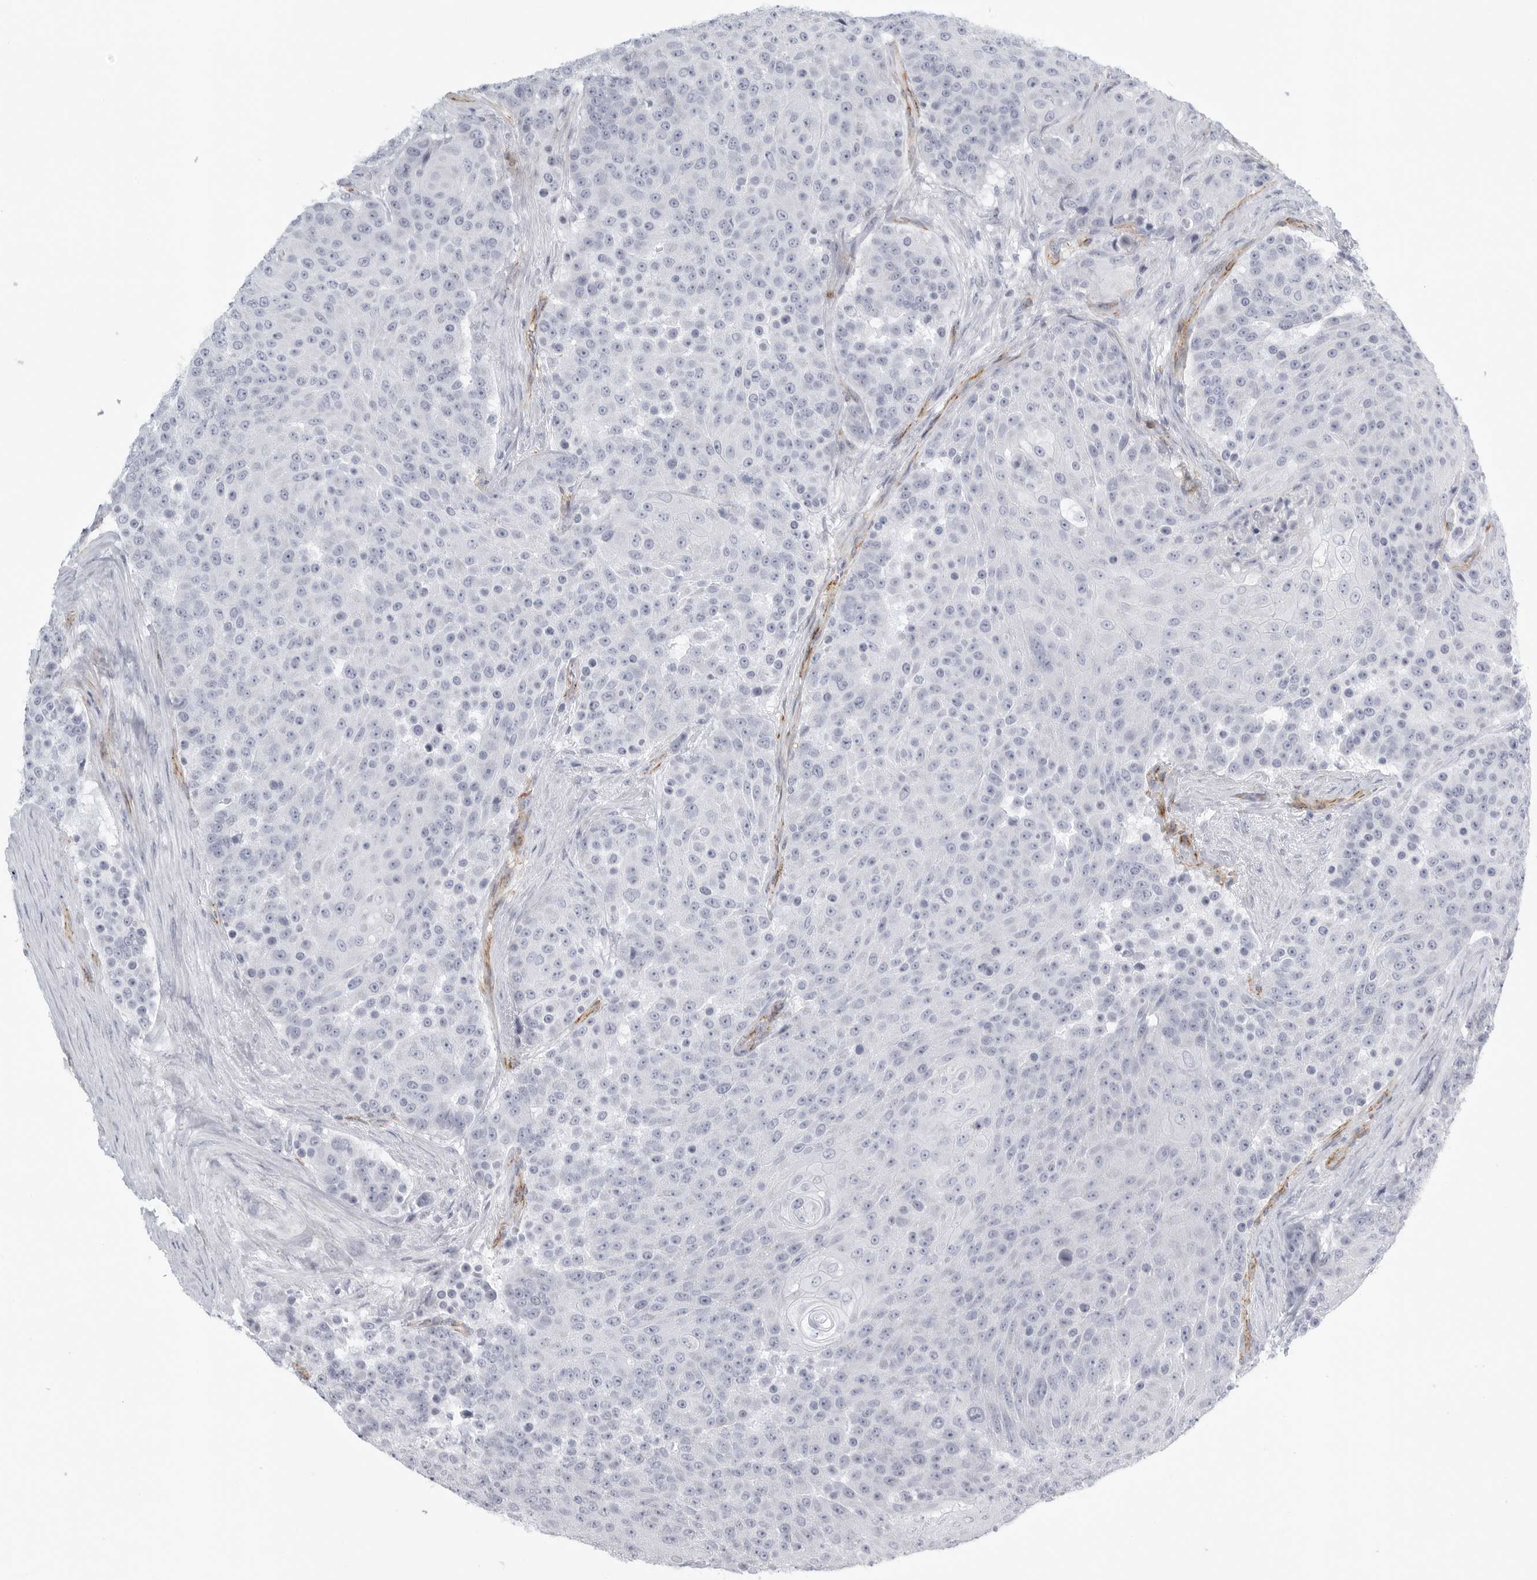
{"staining": {"intensity": "negative", "quantity": "none", "location": "none"}, "tissue": "urothelial cancer", "cell_type": "Tumor cells", "image_type": "cancer", "snomed": [{"axis": "morphology", "description": "Urothelial carcinoma, High grade"}, {"axis": "topography", "description": "Urinary bladder"}], "caption": "IHC micrograph of neoplastic tissue: human urothelial cancer stained with DAB exhibits no significant protein positivity in tumor cells. (DAB immunohistochemistry visualized using brightfield microscopy, high magnification).", "gene": "TNR", "patient": {"sex": "female", "age": 63}}